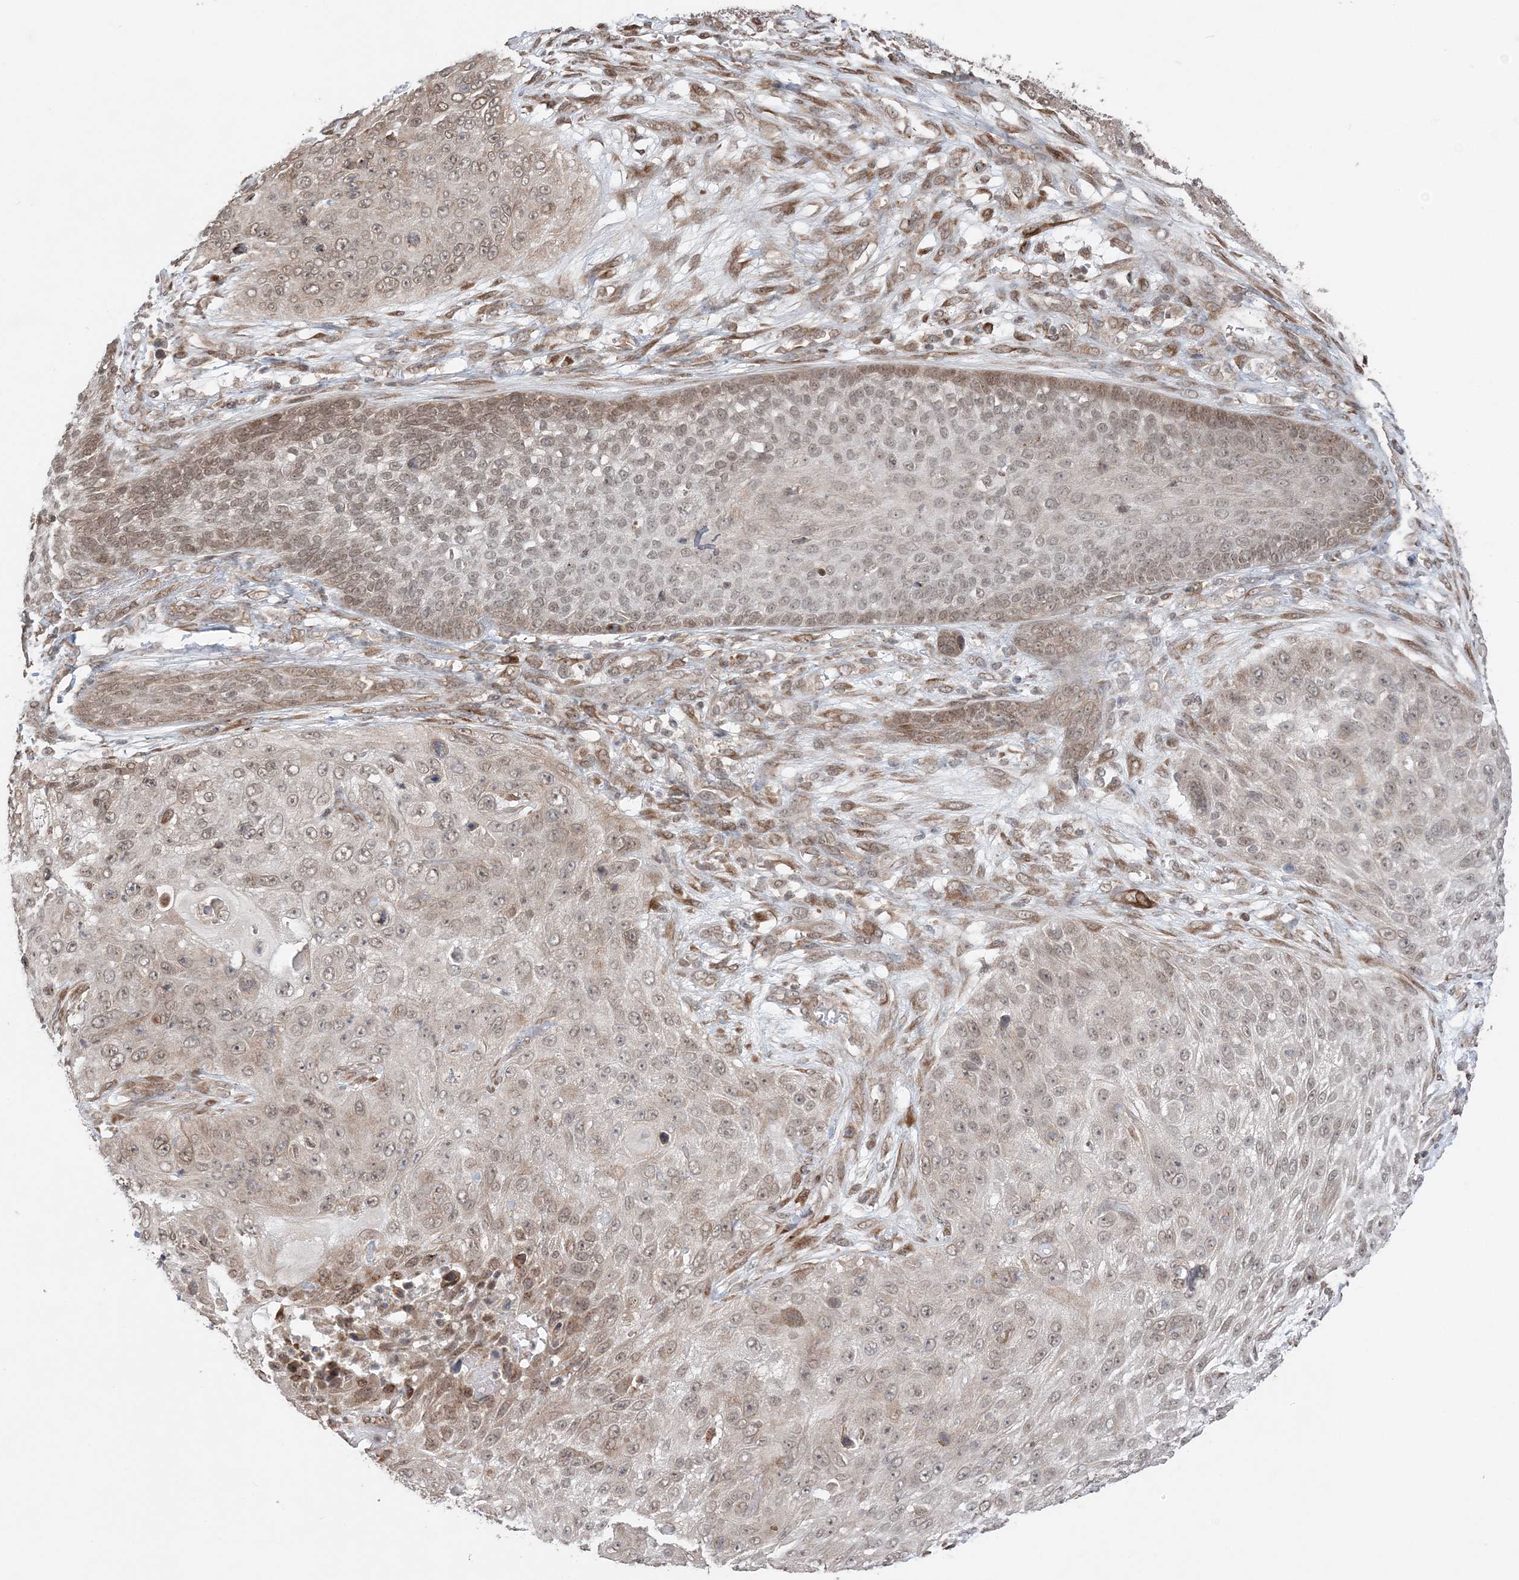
{"staining": {"intensity": "weak", "quantity": "25%-75%", "location": "nuclear"}, "tissue": "skin cancer", "cell_type": "Tumor cells", "image_type": "cancer", "snomed": [{"axis": "morphology", "description": "Squamous cell carcinoma, NOS"}, {"axis": "topography", "description": "Skin"}], "caption": "Skin cancer (squamous cell carcinoma) tissue exhibits weak nuclear staining in about 25%-75% of tumor cells, visualized by immunohistochemistry. (Stains: DAB (3,3'-diaminobenzidine) in brown, nuclei in blue, Microscopy: brightfield microscopy at high magnification).", "gene": "TMED10", "patient": {"sex": "female", "age": 80}}